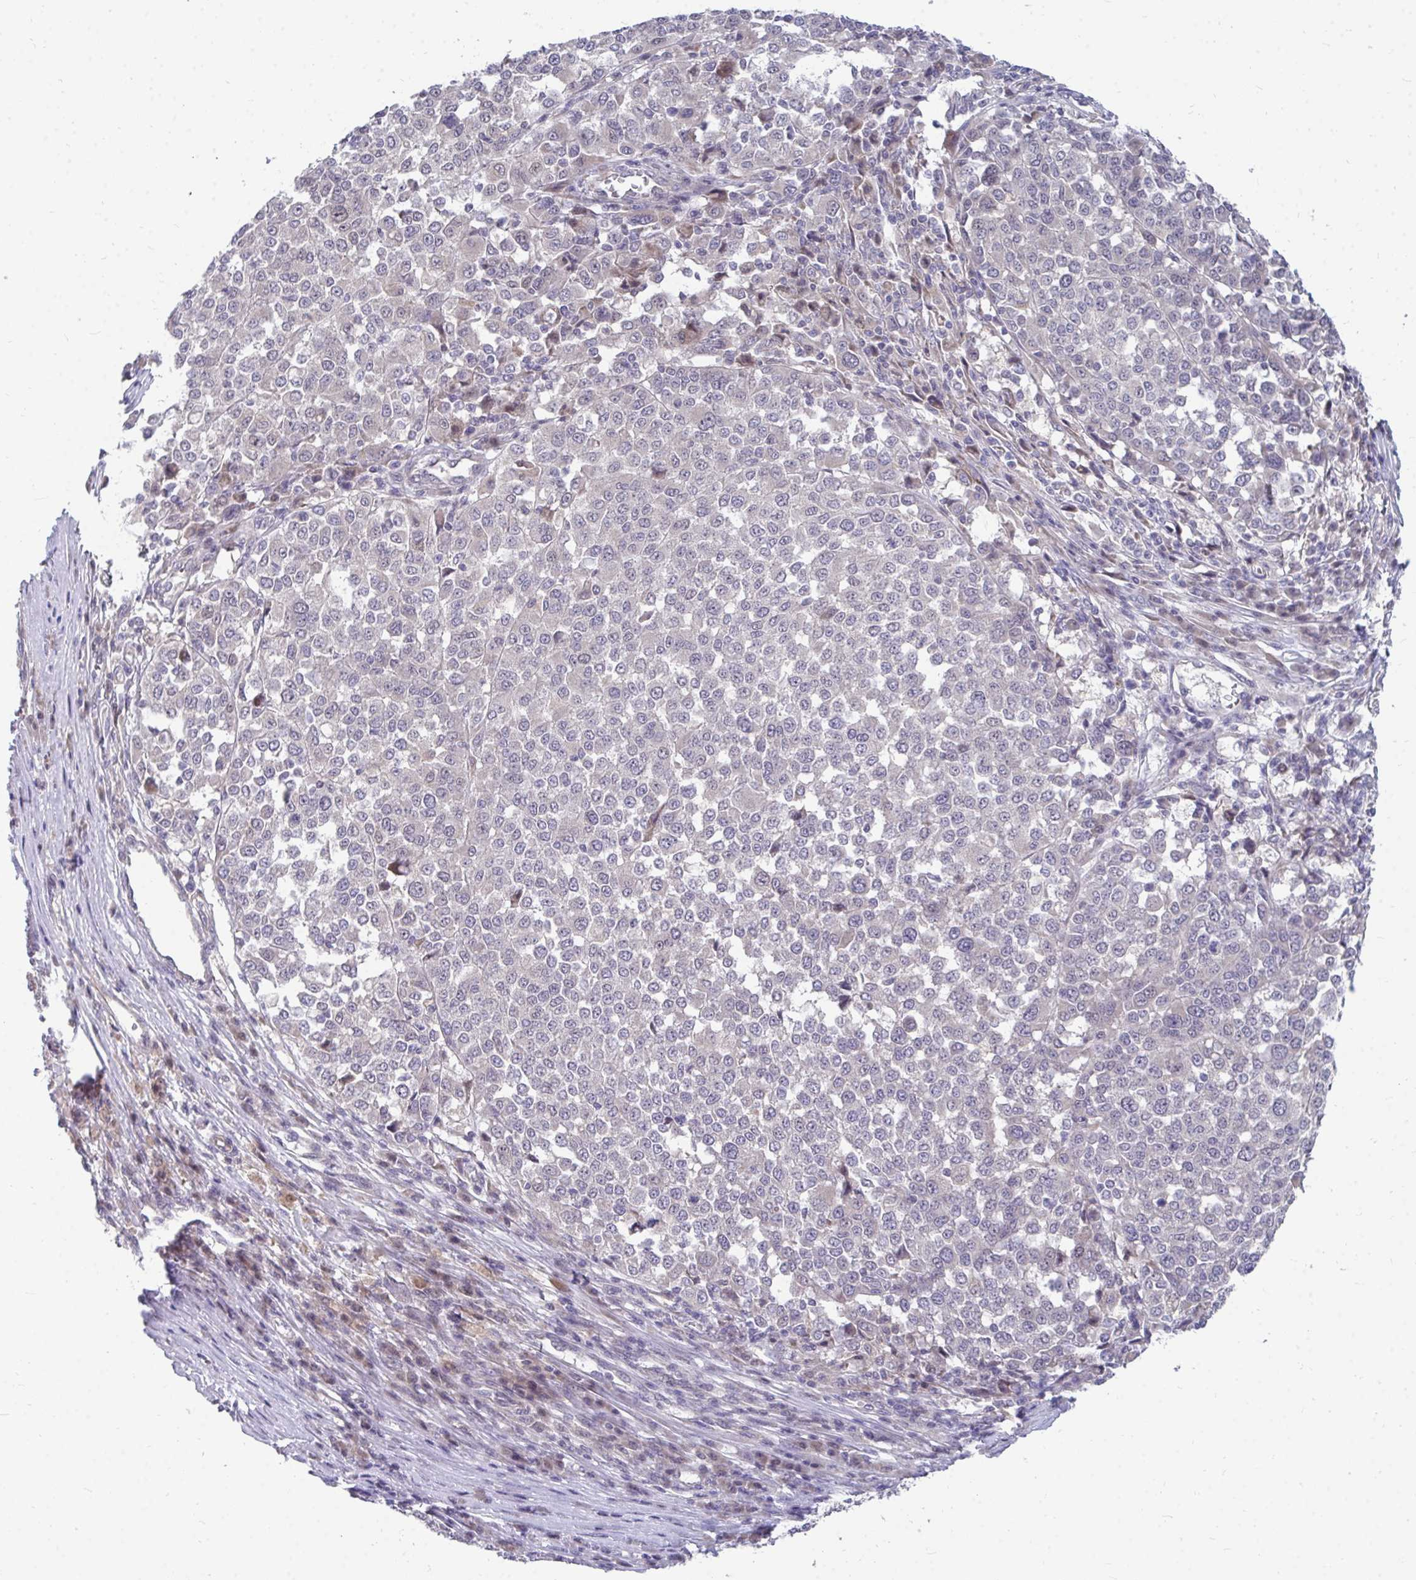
{"staining": {"intensity": "negative", "quantity": "none", "location": "none"}, "tissue": "melanoma", "cell_type": "Tumor cells", "image_type": "cancer", "snomed": [{"axis": "morphology", "description": "Malignant melanoma, Metastatic site"}, {"axis": "topography", "description": "Lymph node"}], "caption": "The micrograph shows no staining of tumor cells in melanoma.", "gene": "MROH8", "patient": {"sex": "male", "age": 44}}